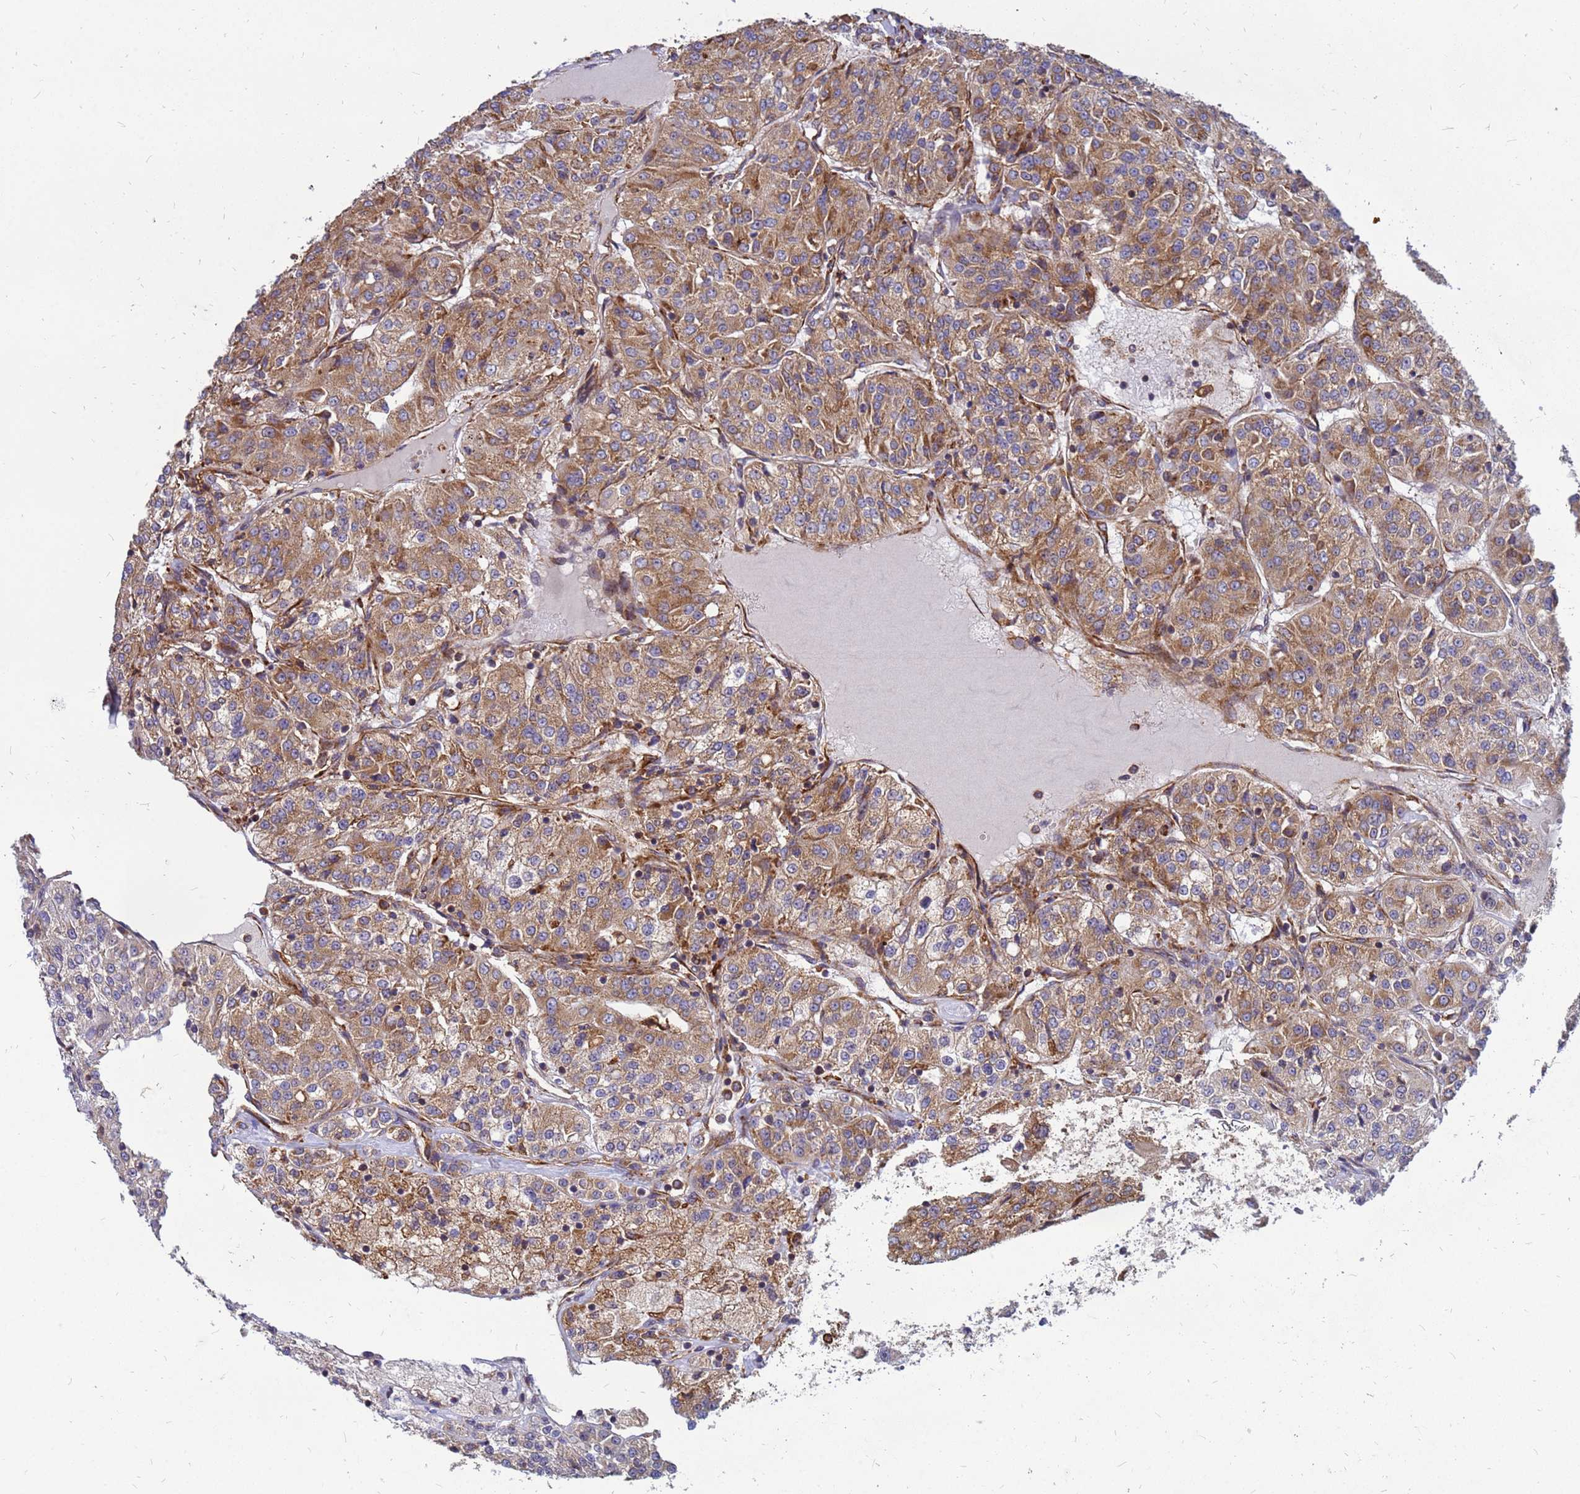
{"staining": {"intensity": "moderate", "quantity": ">75%", "location": "cytoplasmic/membranous"}, "tissue": "renal cancer", "cell_type": "Tumor cells", "image_type": "cancer", "snomed": [{"axis": "morphology", "description": "Adenocarcinoma, NOS"}, {"axis": "topography", "description": "Kidney"}], "caption": "Moderate cytoplasmic/membranous protein expression is seen in approximately >75% of tumor cells in renal cancer. (Stains: DAB (3,3'-diaminobenzidine) in brown, nuclei in blue, Microscopy: brightfield microscopy at high magnification).", "gene": "RPL8", "patient": {"sex": "female", "age": 63}}